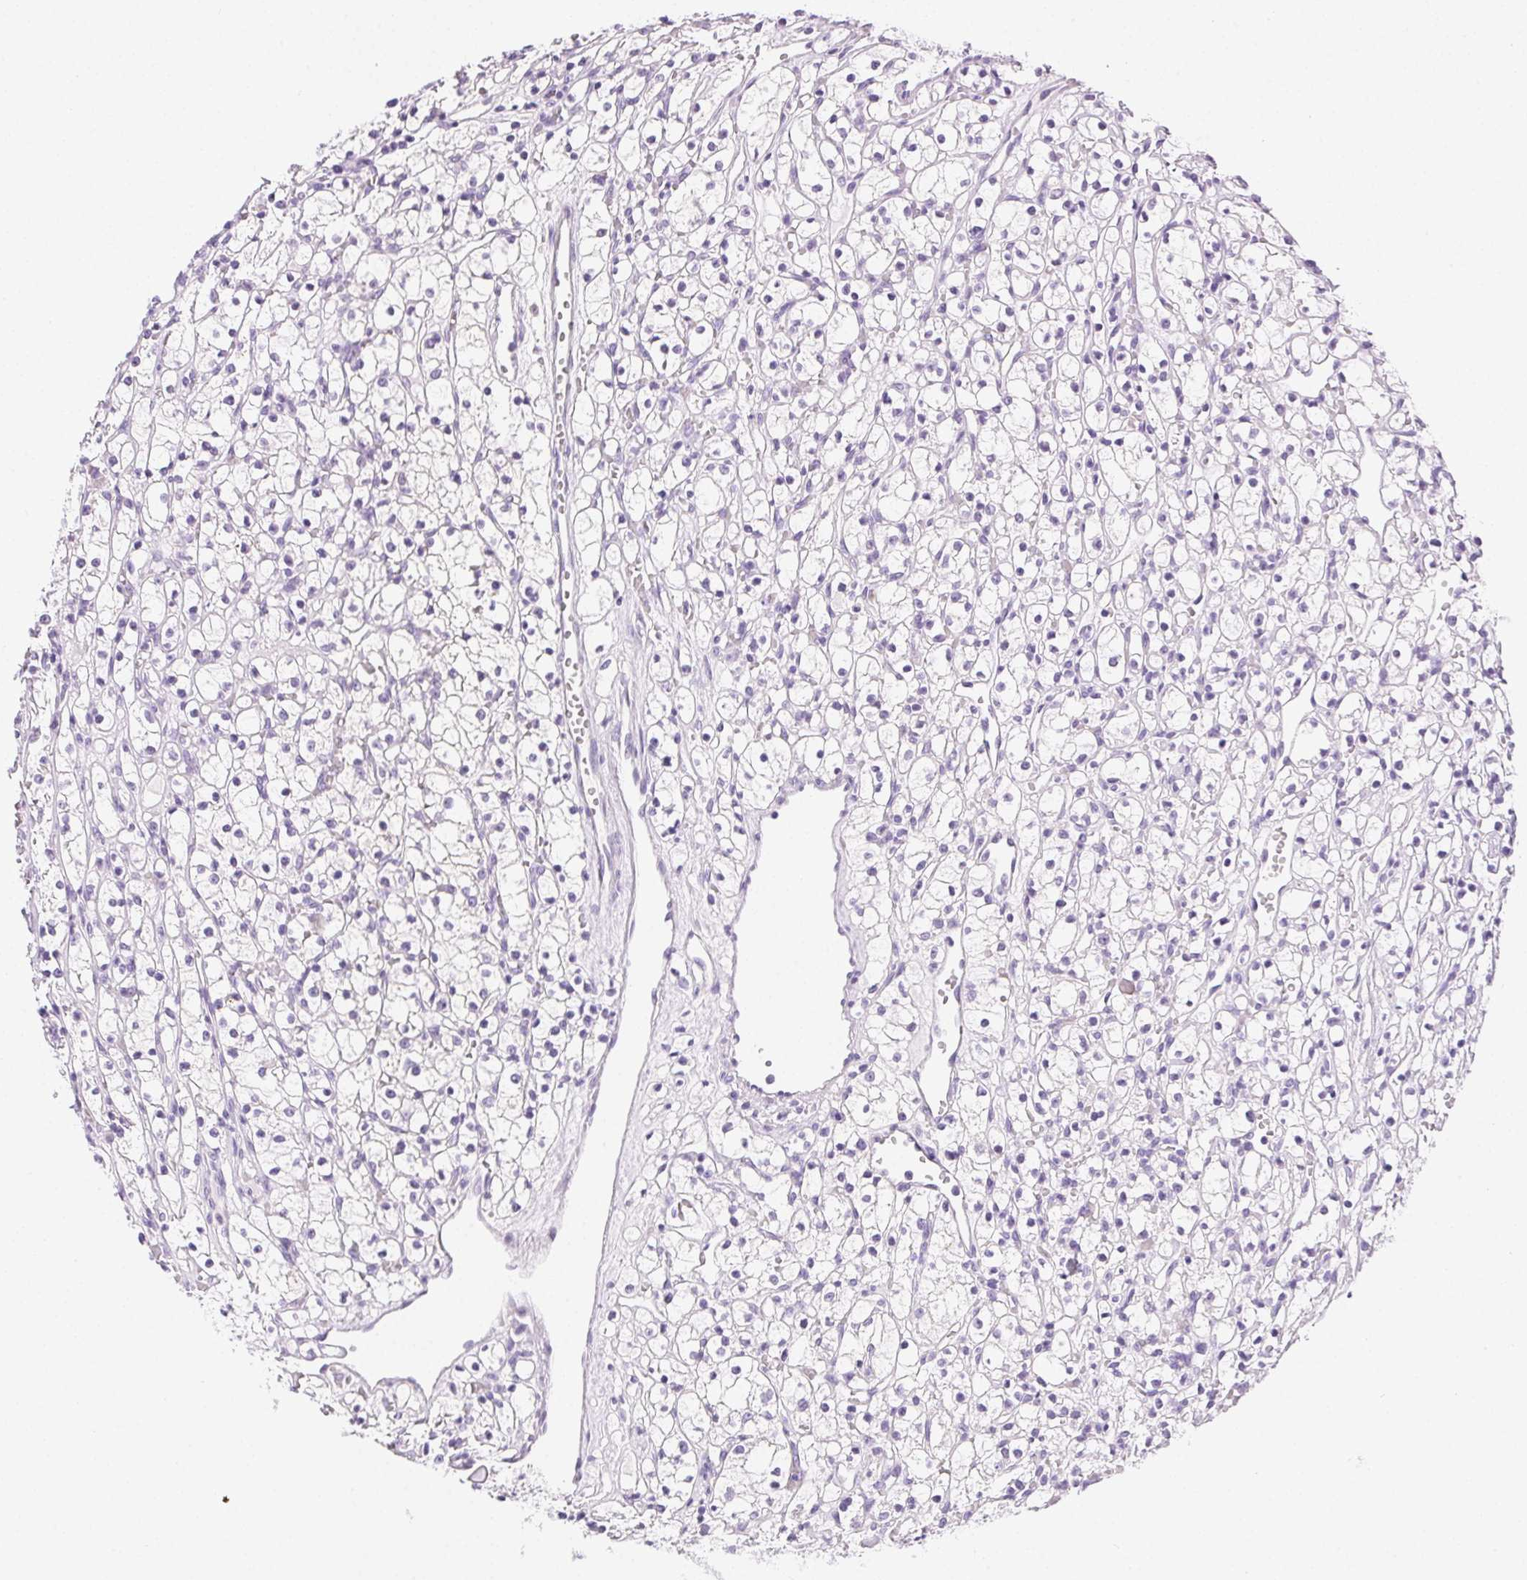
{"staining": {"intensity": "negative", "quantity": "none", "location": "none"}, "tissue": "renal cancer", "cell_type": "Tumor cells", "image_type": "cancer", "snomed": [{"axis": "morphology", "description": "Adenocarcinoma, NOS"}, {"axis": "topography", "description": "Kidney"}], "caption": "This is an immunohistochemistry image of human renal cancer. There is no staining in tumor cells.", "gene": "C20orf85", "patient": {"sex": "female", "age": 59}}